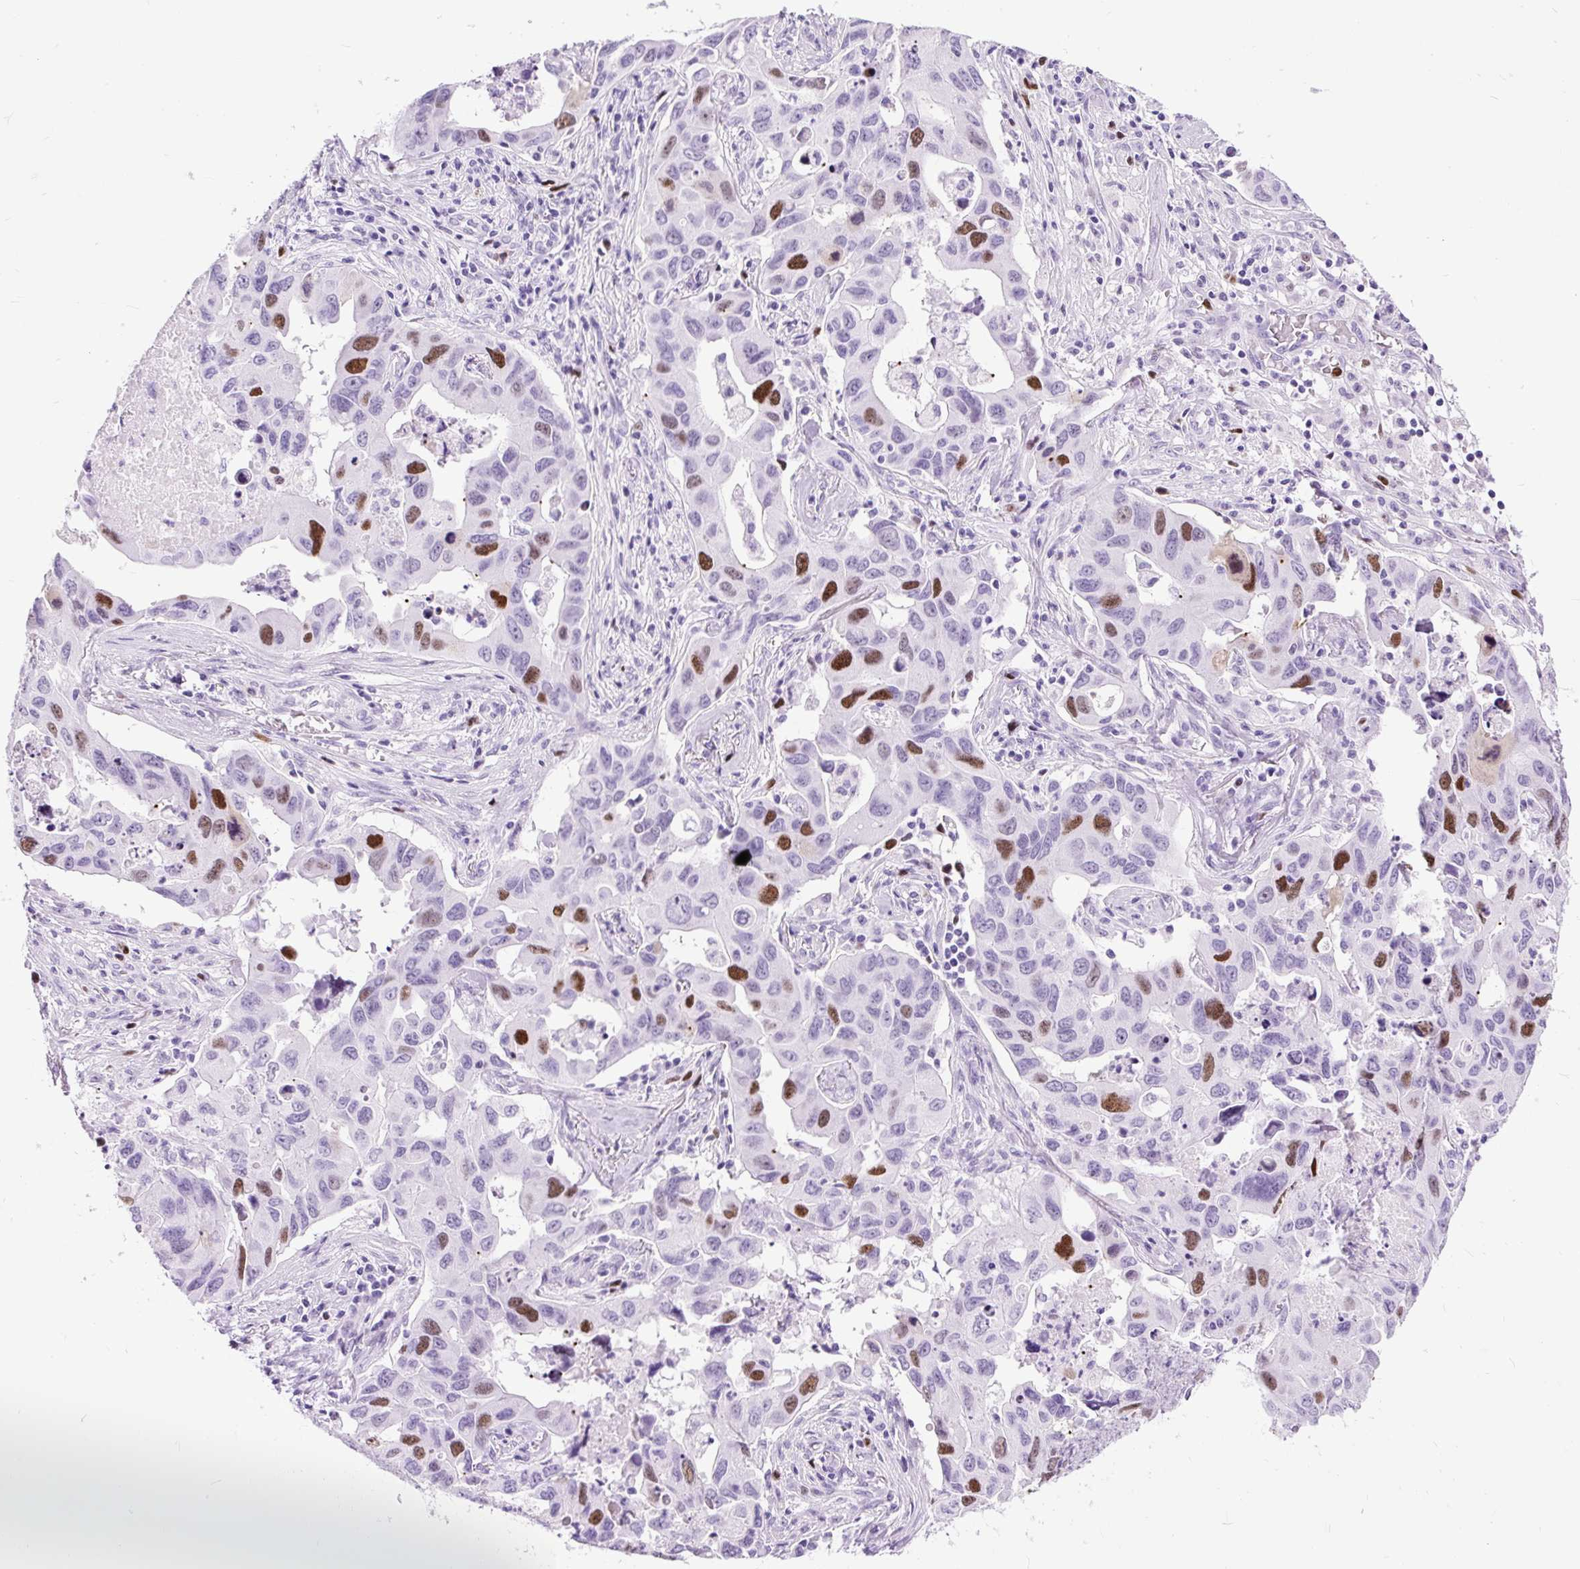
{"staining": {"intensity": "strong", "quantity": "<25%", "location": "nuclear"}, "tissue": "lung cancer", "cell_type": "Tumor cells", "image_type": "cancer", "snomed": [{"axis": "morphology", "description": "Adenocarcinoma, NOS"}, {"axis": "topography", "description": "Lung"}], "caption": "A brown stain highlights strong nuclear expression of a protein in lung cancer (adenocarcinoma) tumor cells.", "gene": "RACGAP1", "patient": {"sex": "male", "age": 64}}